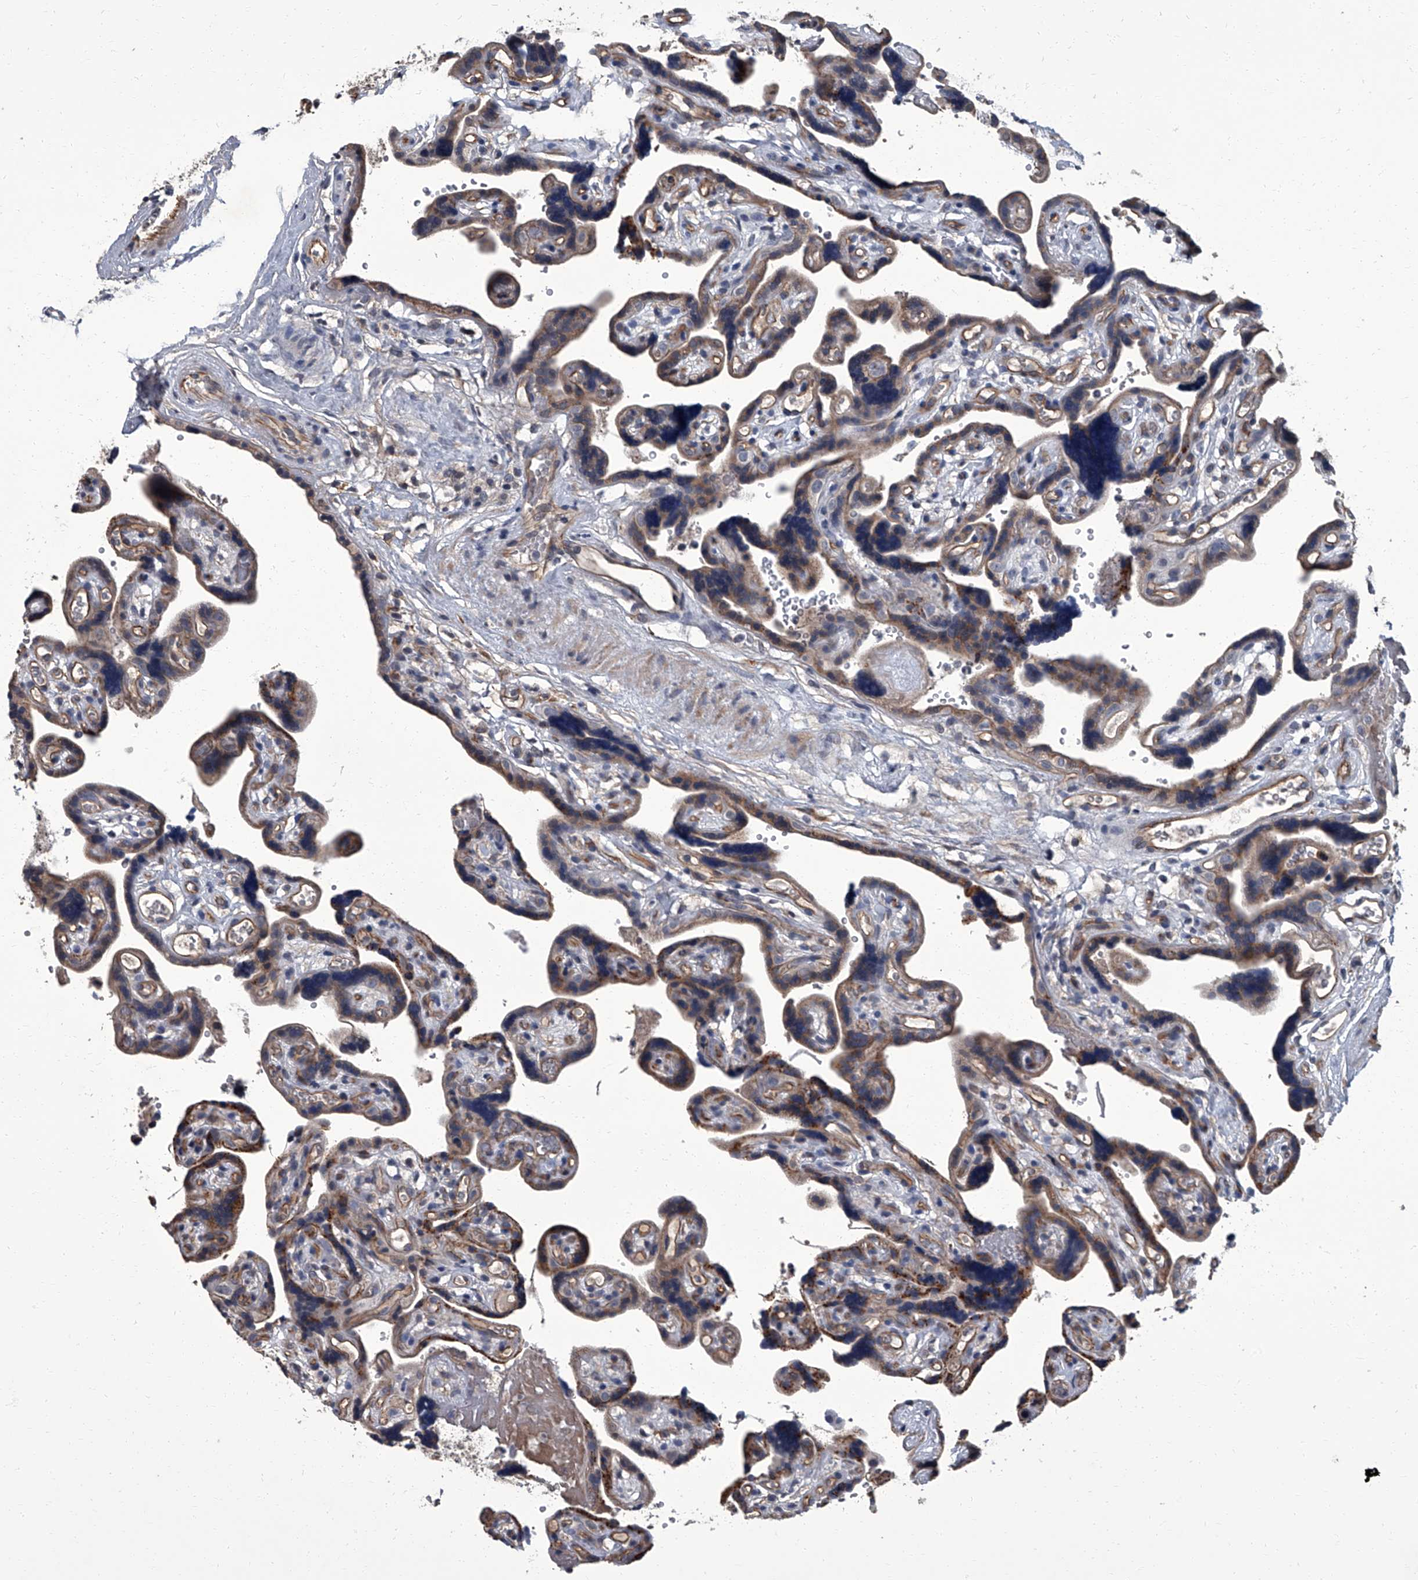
{"staining": {"intensity": "moderate", "quantity": "25%-75%", "location": "cytoplasmic/membranous"}, "tissue": "placenta", "cell_type": "Decidual cells", "image_type": "normal", "snomed": [{"axis": "morphology", "description": "Normal tissue, NOS"}, {"axis": "topography", "description": "Placenta"}], "caption": "IHC image of normal placenta stained for a protein (brown), which displays medium levels of moderate cytoplasmic/membranous staining in approximately 25%-75% of decidual cells.", "gene": "SIRT4", "patient": {"sex": "female", "age": 30}}